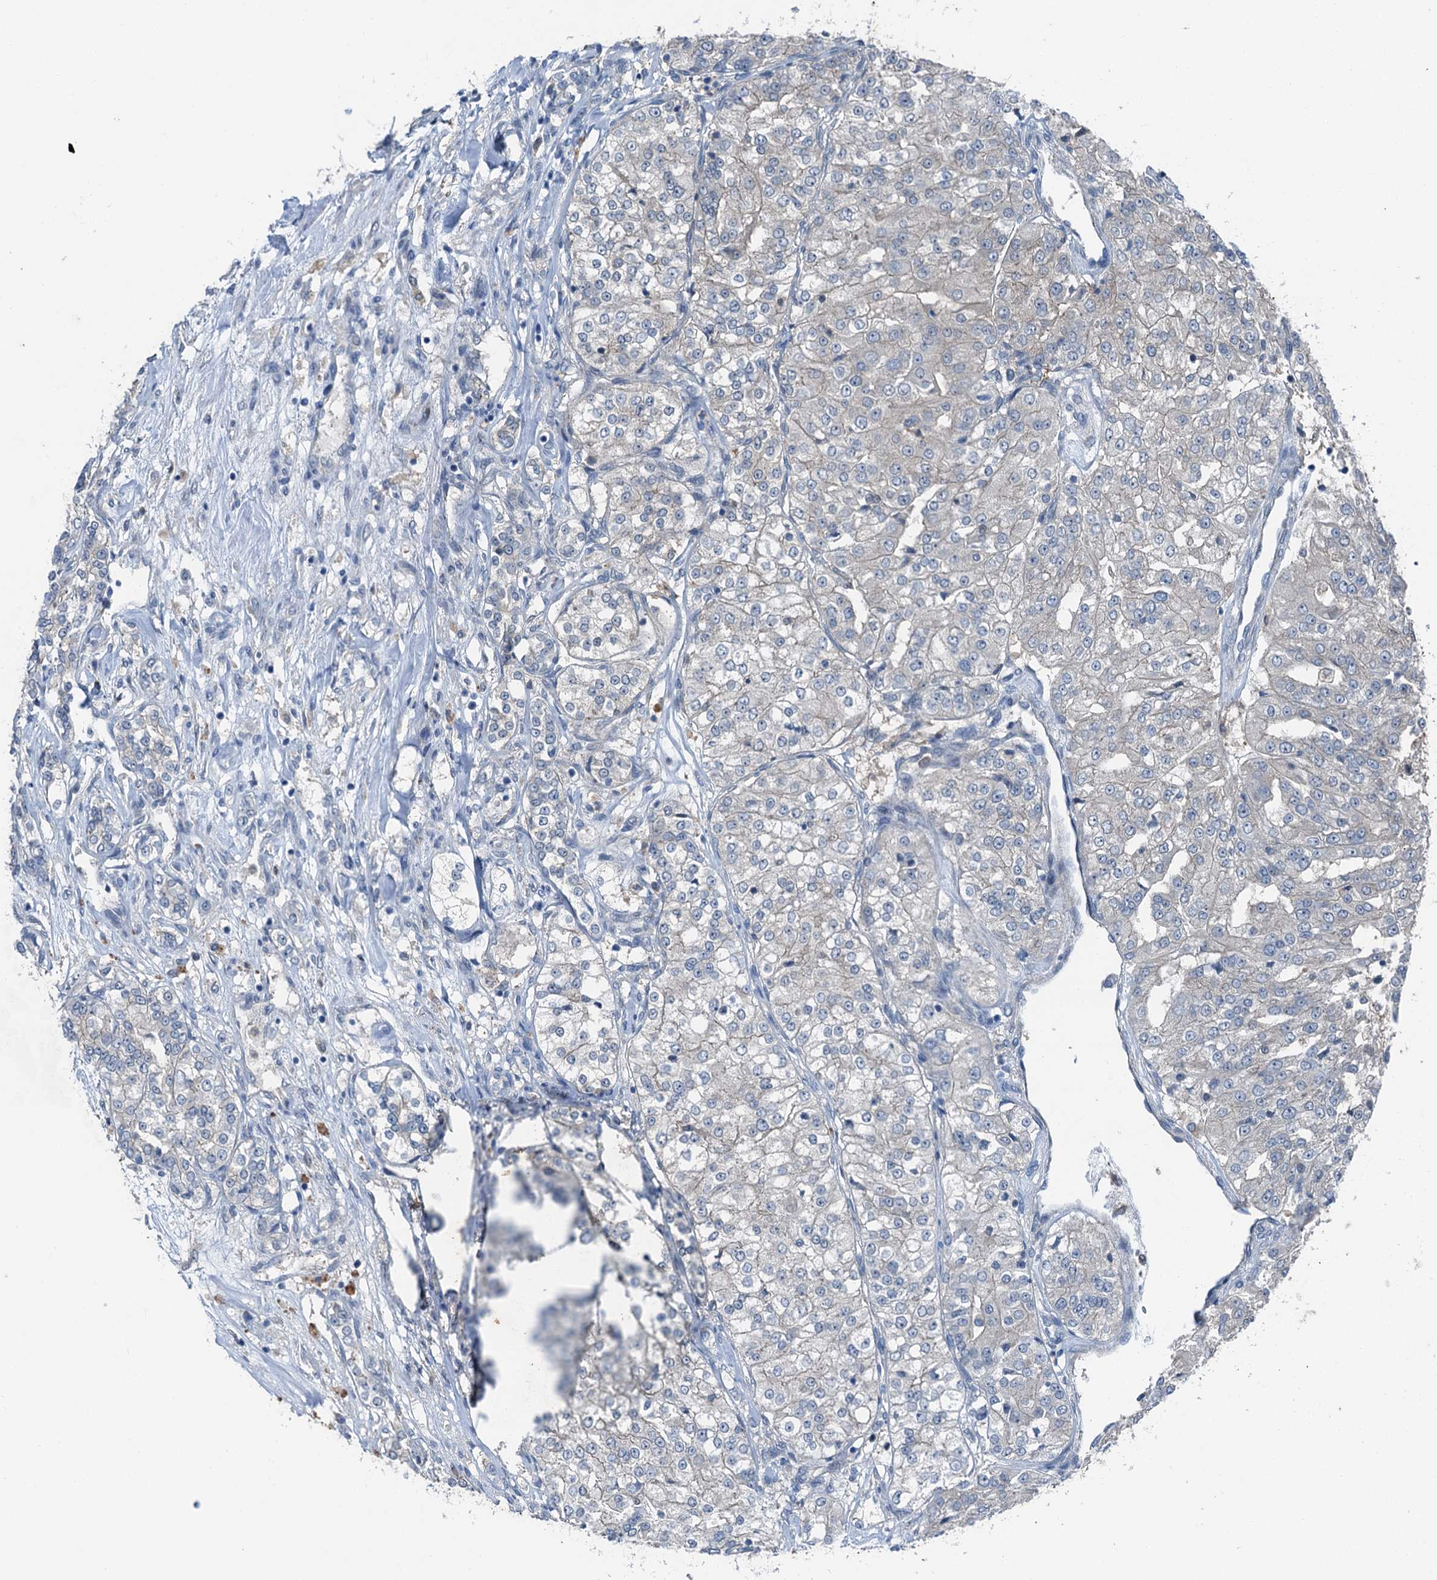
{"staining": {"intensity": "negative", "quantity": "none", "location": "none"}, "tissue": "renal cancer", "cell_type": "Tumor cells", "image_type": "cancer", "snomed": [{"axis": "morphology", "description": "Adenocarcinoma, NOS"}, {"axis": "topography", "description": "Kidney"}], "caption": "This is an IHC micrograph of human renal adenocarcinoma. There is no positivity in tumor cells.", "gene": "RNH1", "patient": {"sex": "female", "age": 63}}